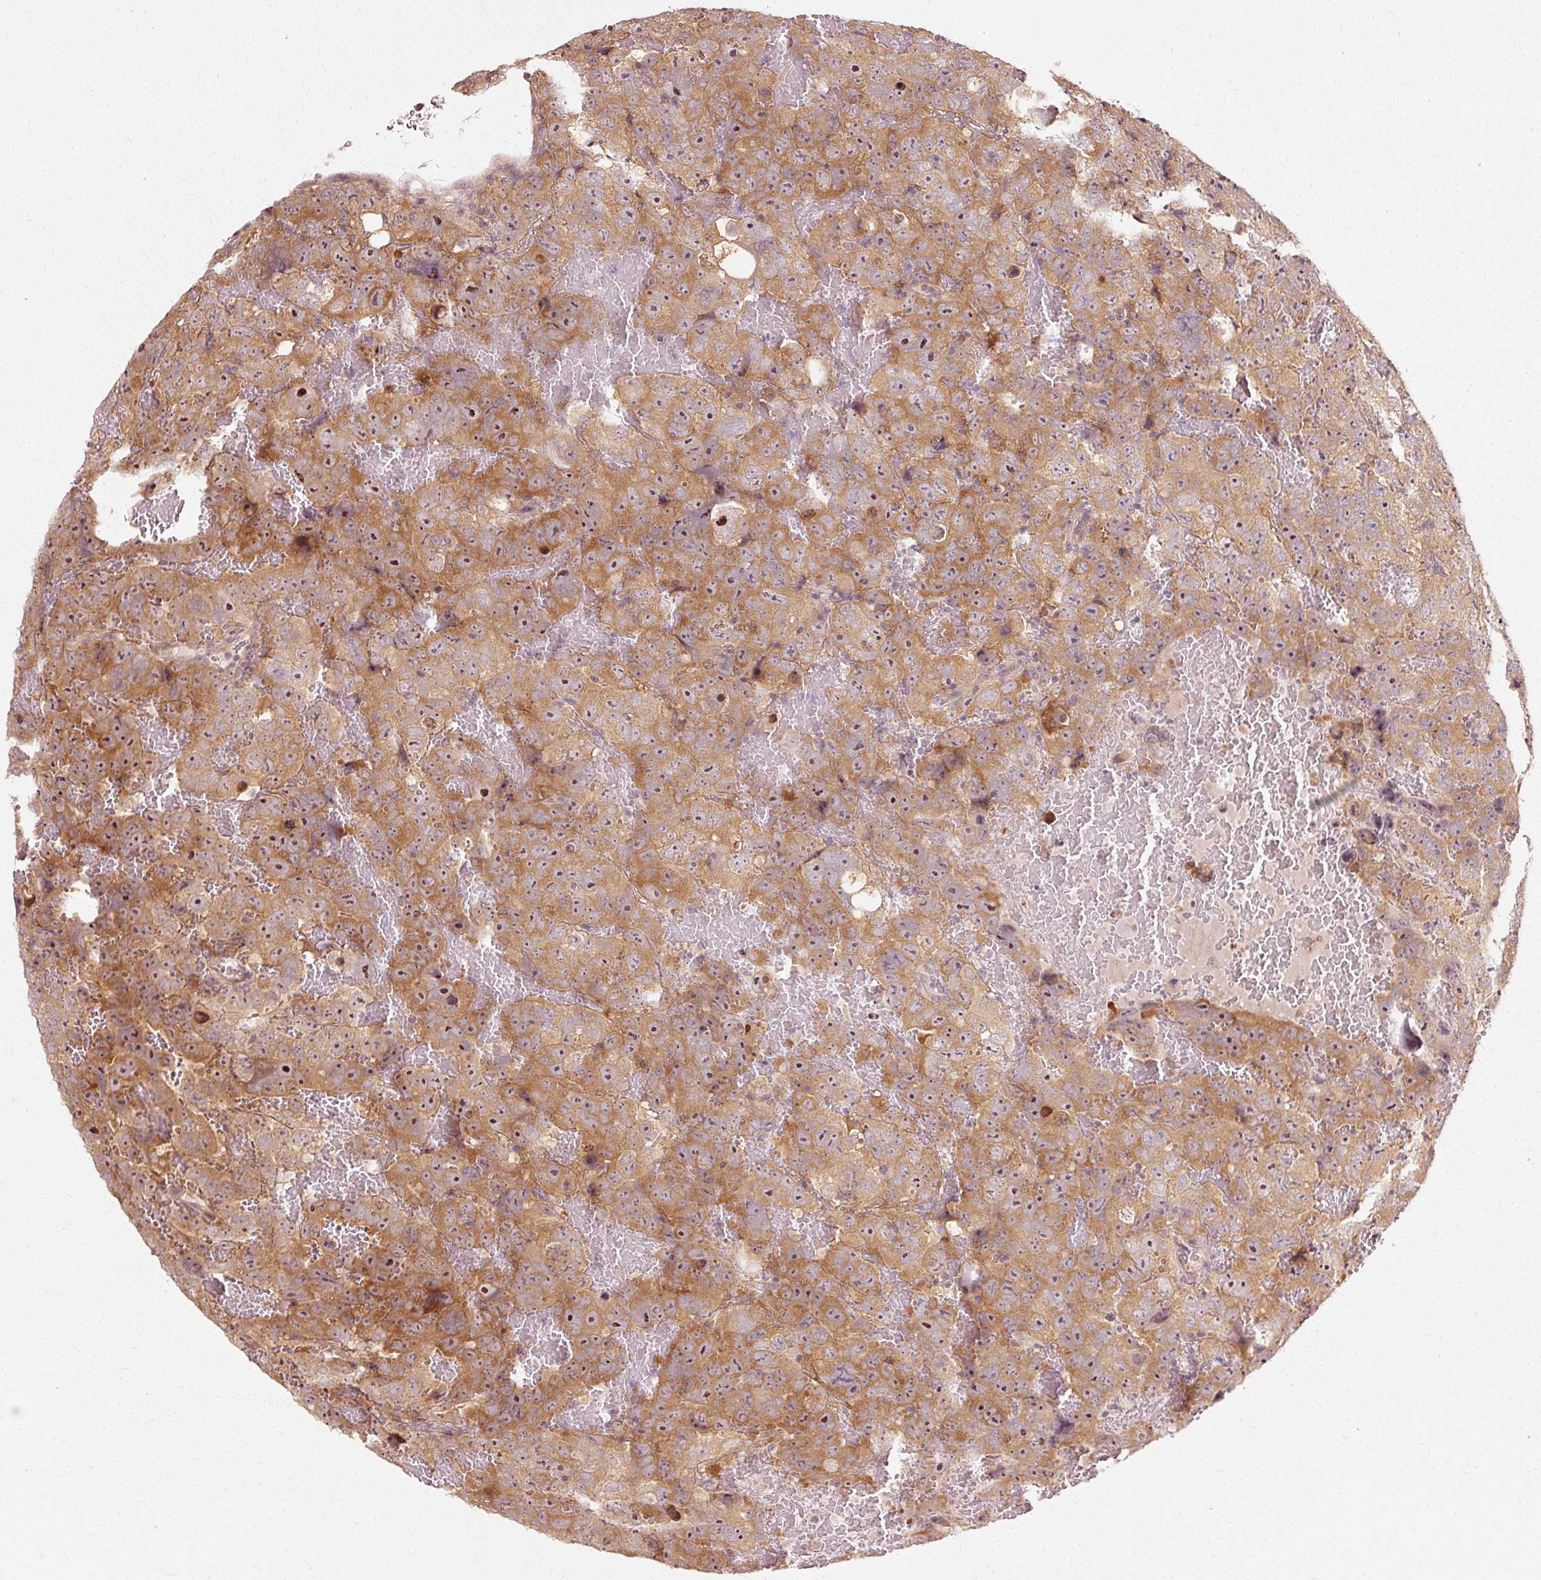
{"staining": {"intensity": "moderate", "quantity": ">75%", "location": "cytoplasmic/membranous"}, "tissue": "testis cancer", "cell_type": "Tumor cells", "image_type": "cancer", "snomed": [{"axis": "morphology", "description": "Carcinoma, Embryonal, NOS"}, {"axis": "topography", "description": "Testis"}], "caption": "Immunohistochemical staining of testis cancer demonstrates medium levels of moderate cytoplasmic/membranous protein positivity in approximately >75% of tumor cells.", "gene": "RGPD5", "patient": {"sex": "male", "age": 45}}